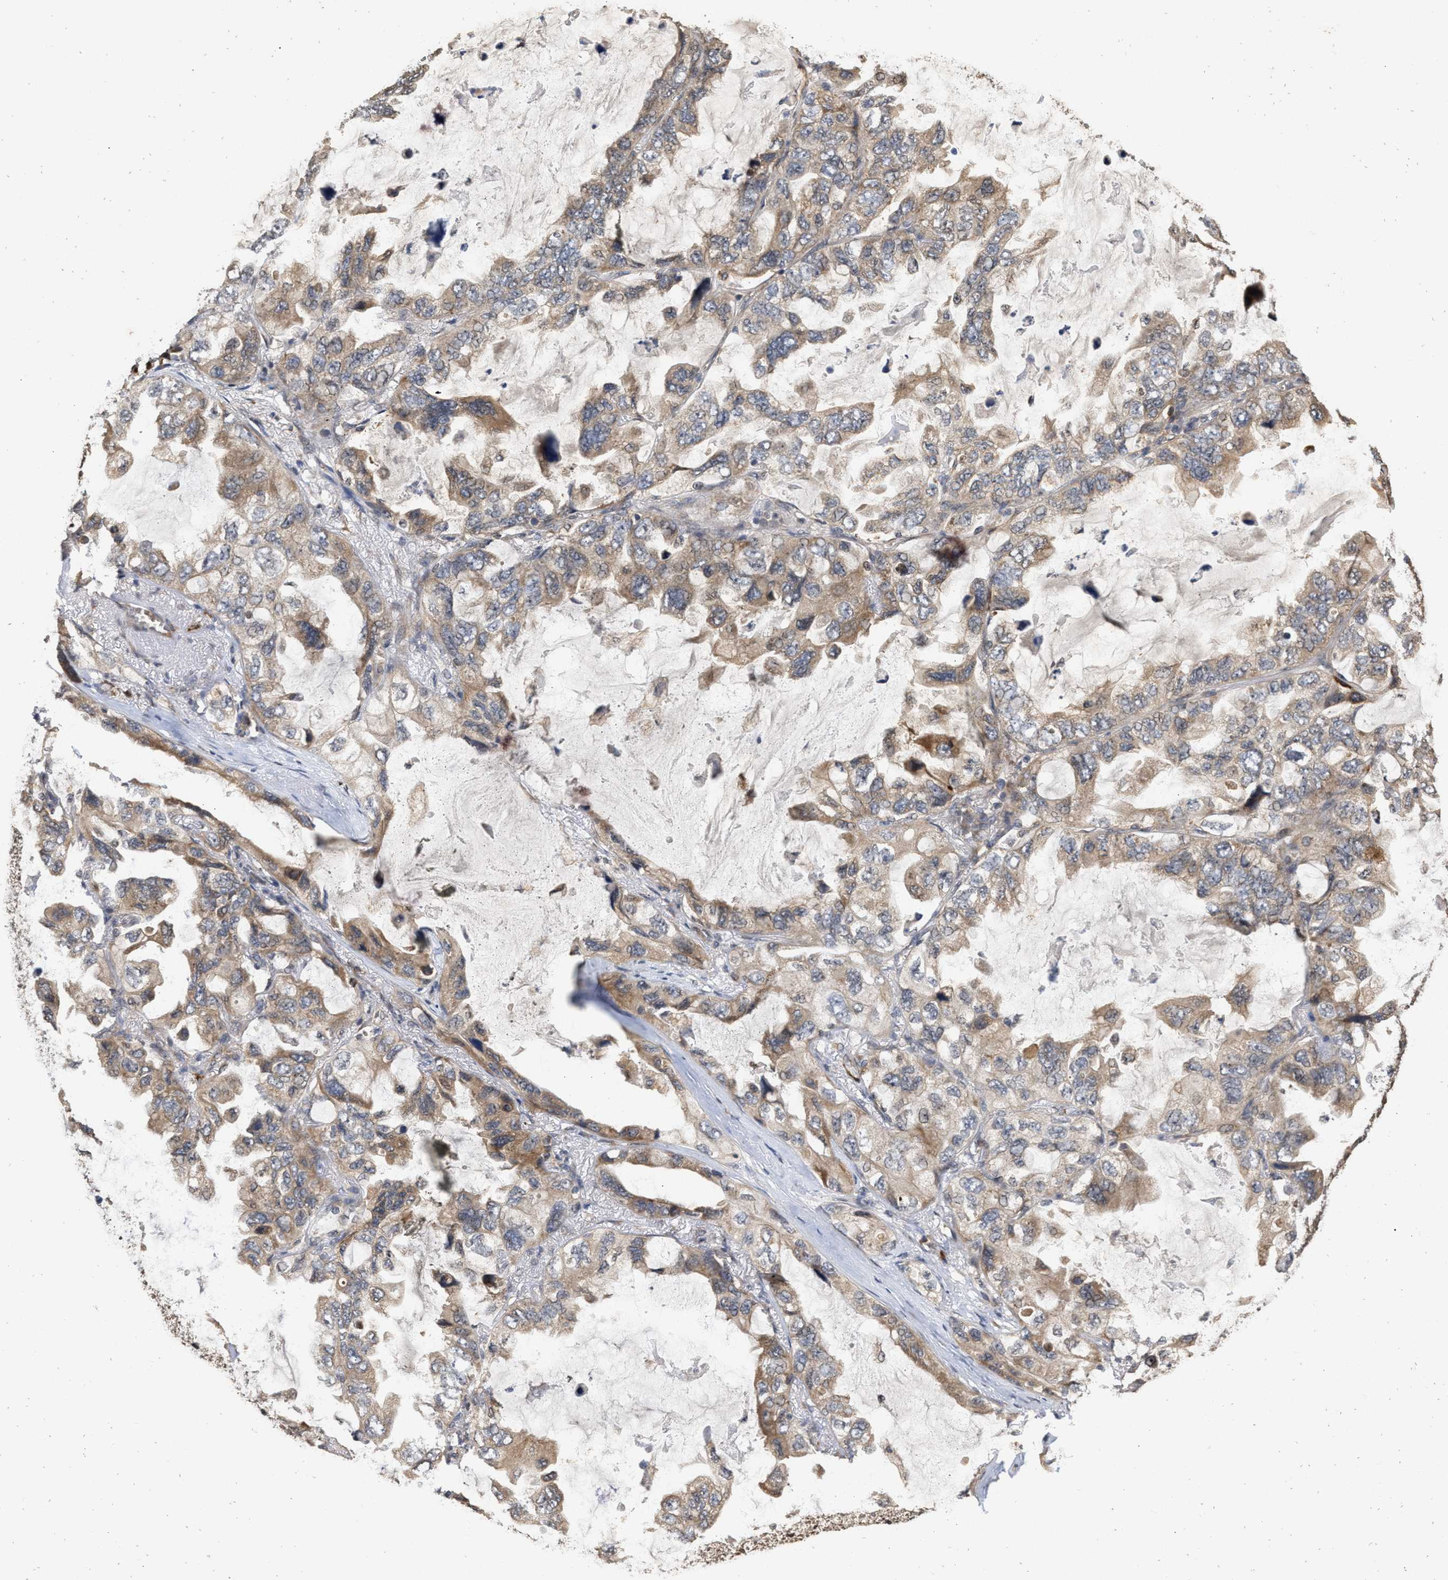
{"staining": {"intensity": "weak", "quantity": ">75%", "location": "cytoplasmic/membranous"}, "tissue": "lung cancer", "cell_type": "Tumor cells", "image_type": "cancer", "snomed": [{"axis": "morphology", "description": "Squamous cell carcinoma, NOS"}, {"axis": "topography", "description": "Lung"}], "caption": "Lung cancer (squamous cell carcinoma) was stained to show a protein in brown. There is low levels of weak cytoplasmic/membranous expression in about >75% of tumor cells.", "gene": "SAR1A", "patient": {"sex": "female", "age": 73}}